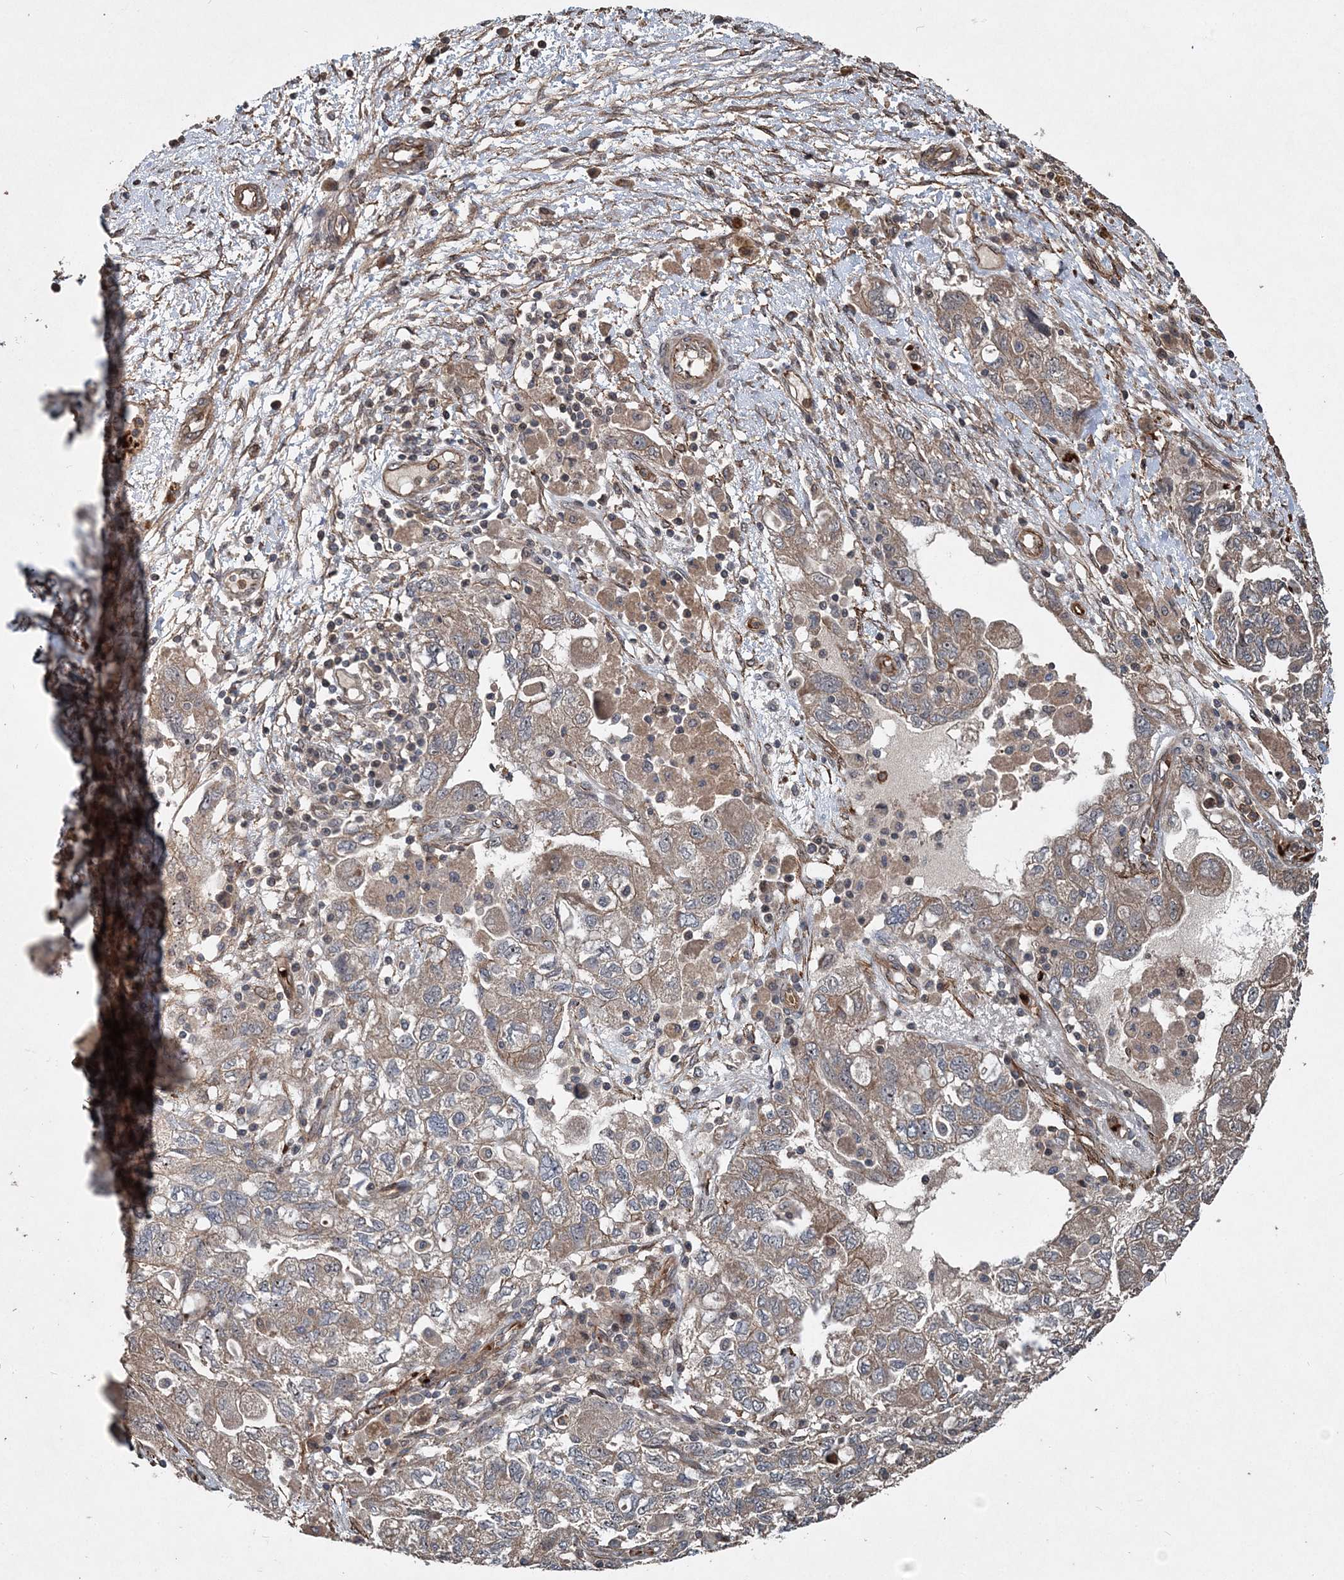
{"staining": {"intensity": "moderate", "quantity": ">75%", "location": "cytoplasmic/membranous"}, "tissue": "ovarian cancer", "cell_type": "Tumor cells", "image_type": "cancer", "snomed": [{"axis": "morphology", "description": "Carcinoma, NOS"}, {"axis": "morphology", "description": "Cystadenocarcinoma, serous, NOS"}, {"axis": "topography", "description": "Ovary"}], "caption": "DAB (3,3'-diaminobenzidine) immunohistochemical staining of human ovarian serous cystadenocarcinoma demonstrates moderate cytoplasmic/membranous protein expression in approximately >75% of tumor cells.", "gene": "HYCC2", "patient": {"sex": "female", "age": 69}}